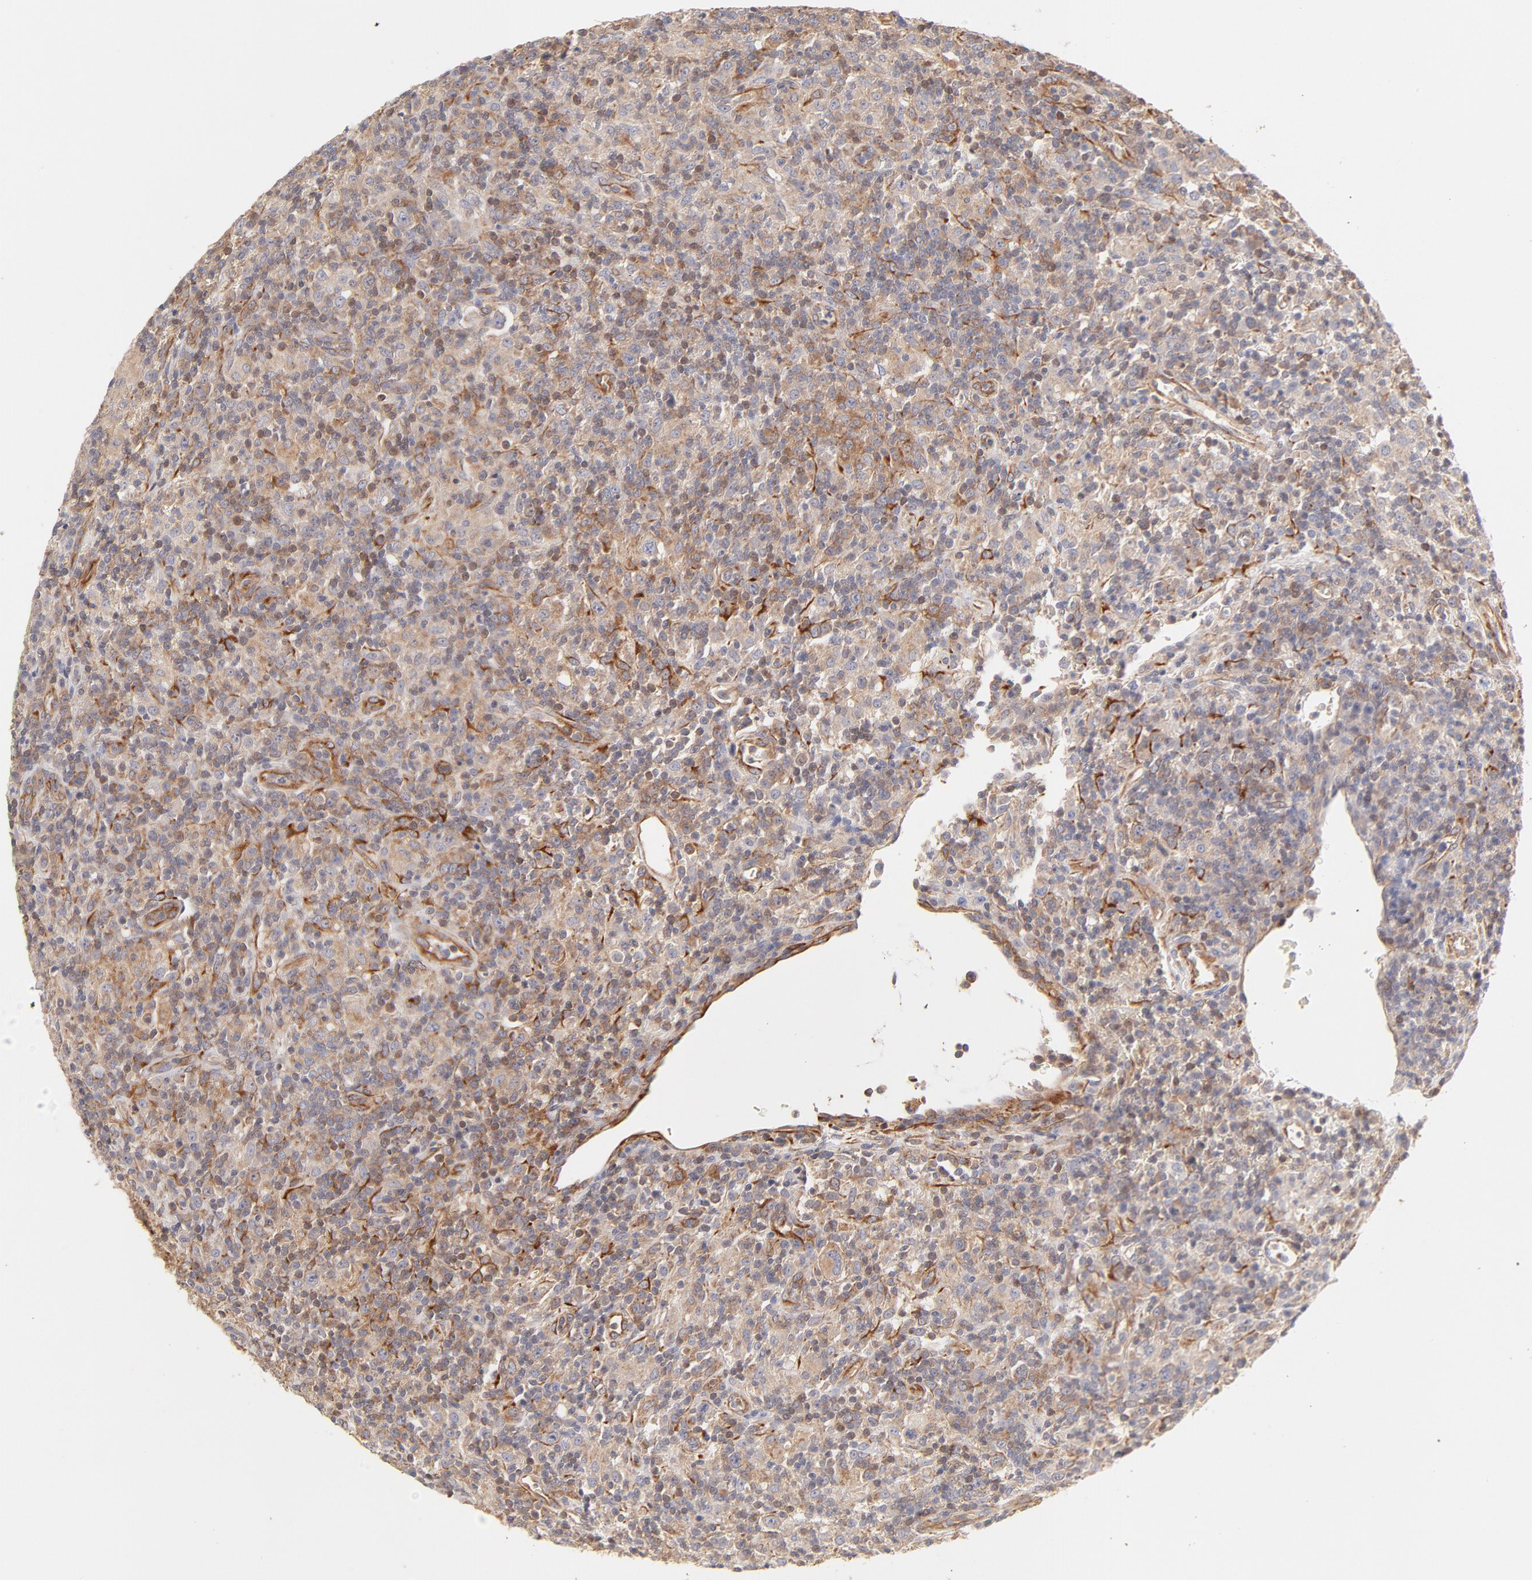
{"staining": {"intensity": "weak", "quantity": "25%-75%", "location": "cytoplasmic/membranous,nuclear"}, "tissue": "lymphoma", "cell_type": "Tumor cells", "image_type": "cancer", "snomed": [{"axis": "morphology", "description": "Hodgkin's disease, NOS"}, {"axis": "topography", "description": "Lymph node"}], "caption": "Human lymphoma stained for a protein (brown) shows weak cytoplasmic/membranous and nuclear positive staining in about 25%-75% of tumor cells.", "gene": "LDLRAP1", "patient": {"sex": "male", "age": 65}}